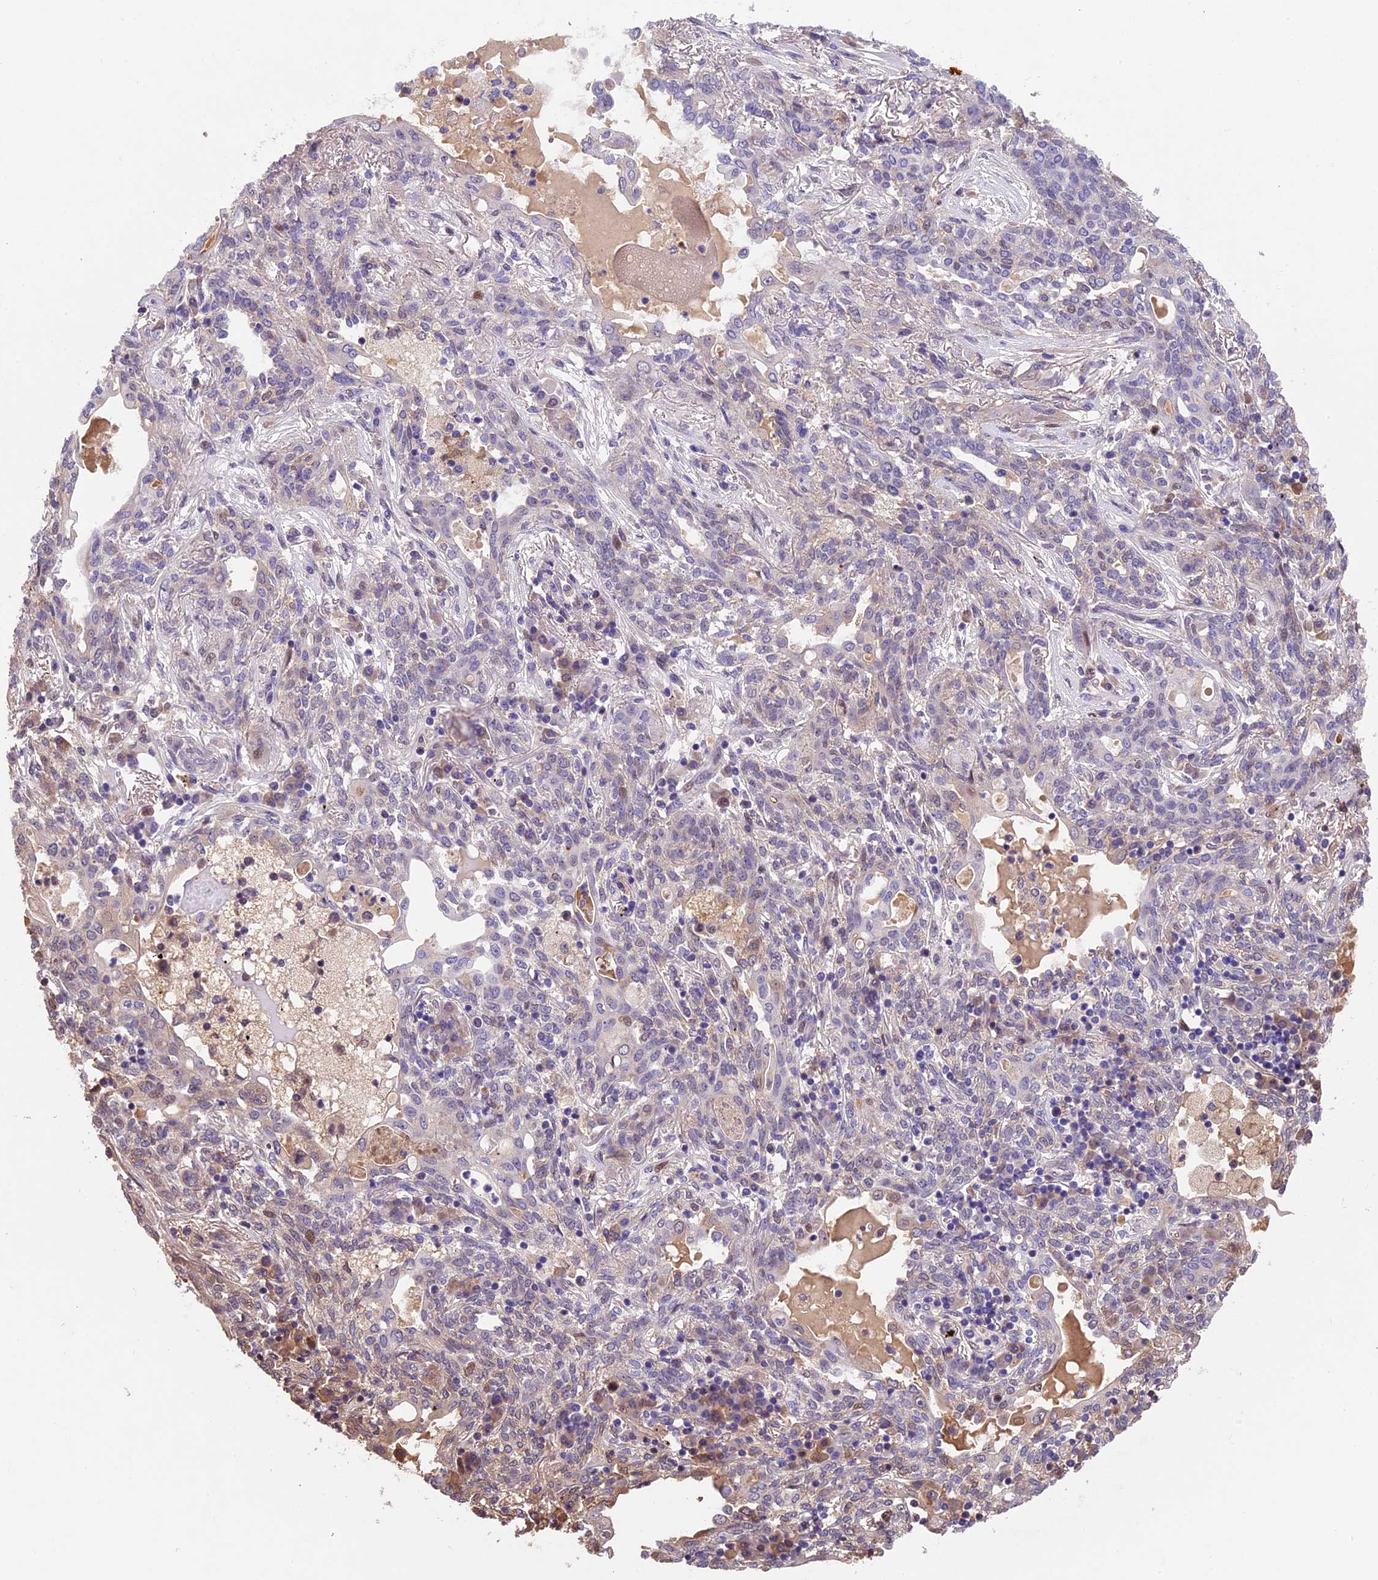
{"staining": {"intensity": "weak", "quantity": "<25%", "location": "nuclear"}, "tissue": "lung cancer", "cell_type": "Tumor cells", "image_type": "cancer", "snomed": [{"axis": "morphology", "description": "Squamous cell carcinoma, NOS"}, {"axis": "topography", "description": "Lung"}], "caption": "Immunohistochemical staining of lung cancer displays no significant positivity in tumor cells. Brightfield microscopy of immunohistochemistry stained with DAB (brown) and hematoxylin (blue), captured at high magnification.", "gene": "CCSER1", "patient": {"sex": "female", "age": 70}}